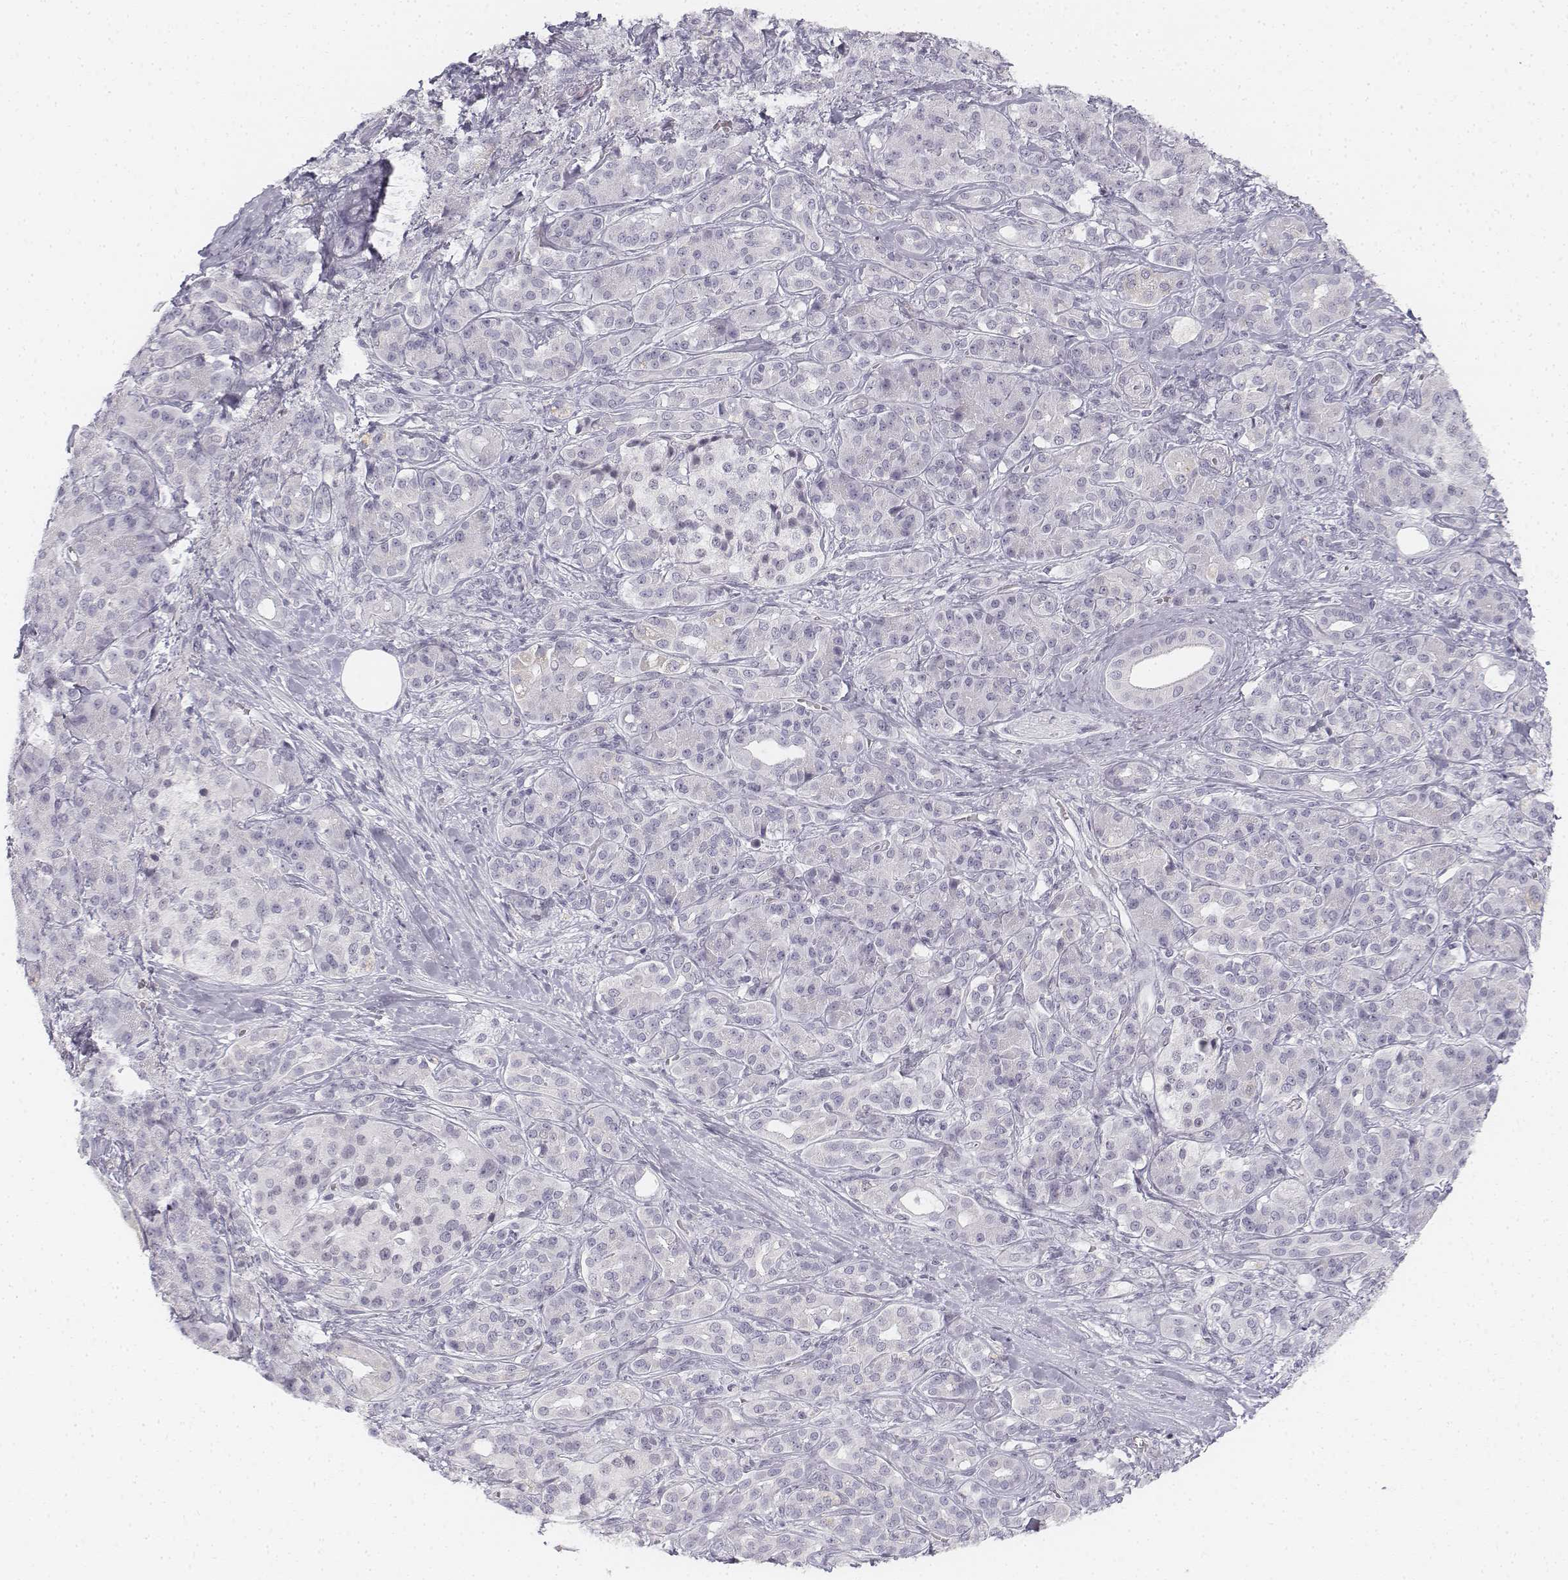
{"staining": {"intensity": "negative", "quantity": "none", "location": "none"}, "tissue": "pancreatic cancer", "cell_type": "Tumor cells", "image_type": "cancer", "snomed": [{"axis": "morphology", "description": "Normal tissue, NOS"}, {"axis": "morphology", "description": "Inflammation, NOS"}, {"axis": "morphology", "description": "Adenocarcinoma, NOS"}, {"axis": "topography", "description": "Pancreas"}], "caption": "There is no significant positivity in tumor cells of pancreatic adenocarcinoma.", "gene": "KRTAP2-1", "patient": {"sex": "male", "age": 57}}